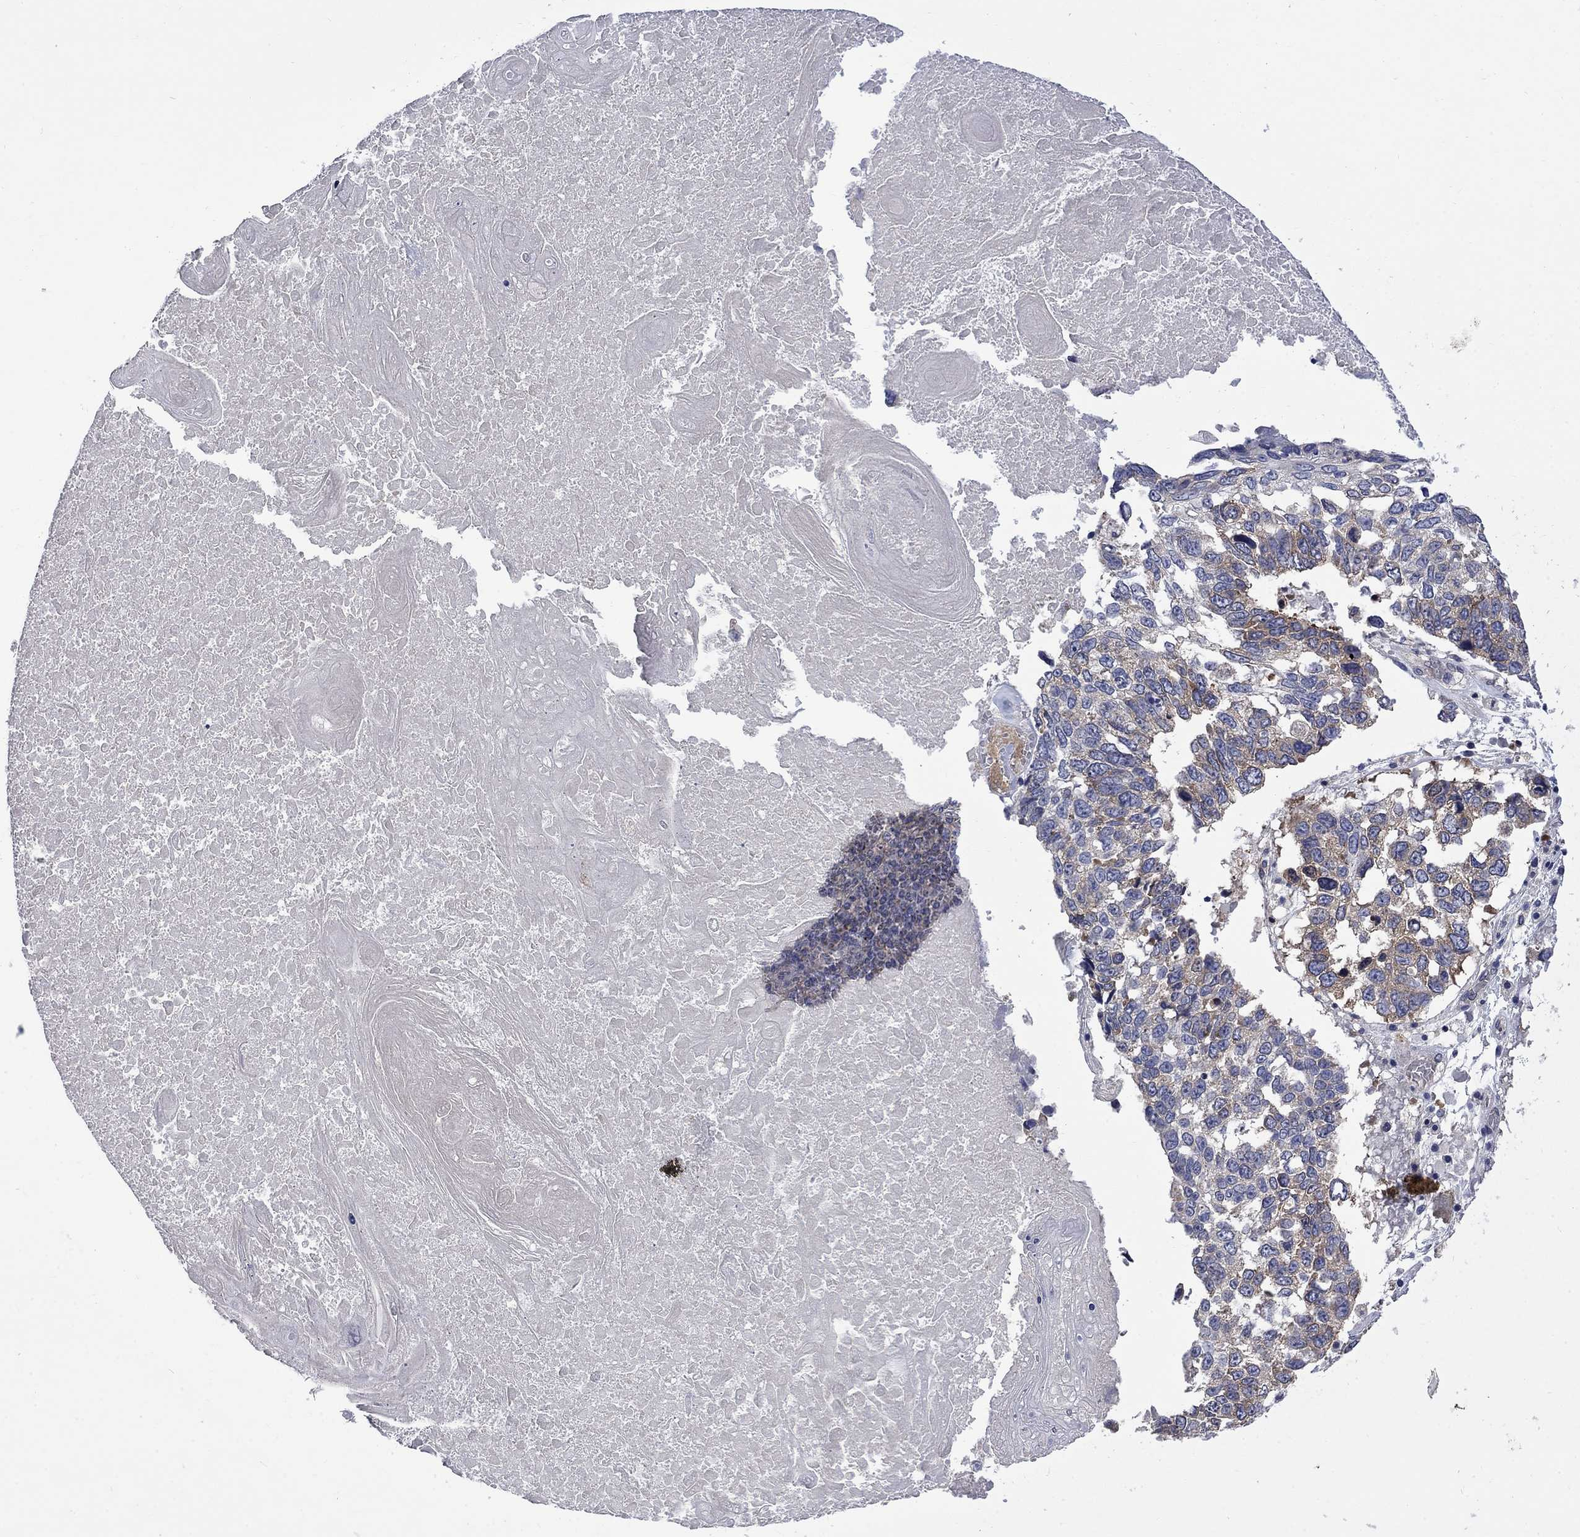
{"staining": {"intensity": "weak", "quantity": "25%-75%", "location": "cytoplasmic/membranous"}, "tissue": "lung cancer", "cell_type": "Tumor cells", "image_type": "cancer", "snomed": [{"axis": "morphology", "description": "Squamous cell carcinoma, NOS"}, {"axis": "topography", "description": "Lung"}], "caption": "Immunohistochemical staining of human lung squamous cell carcinoma displays low levels of weak cytoplasmic/membranous positivity in approximately 25%-75% of tumor cells. (DAB (3,3'-diaminobenzidine) IHC, brown staining for protein, blue staining for nuclei).", "gene": "HSPA12A", "patient": {"sex": "male", "age": 82}}